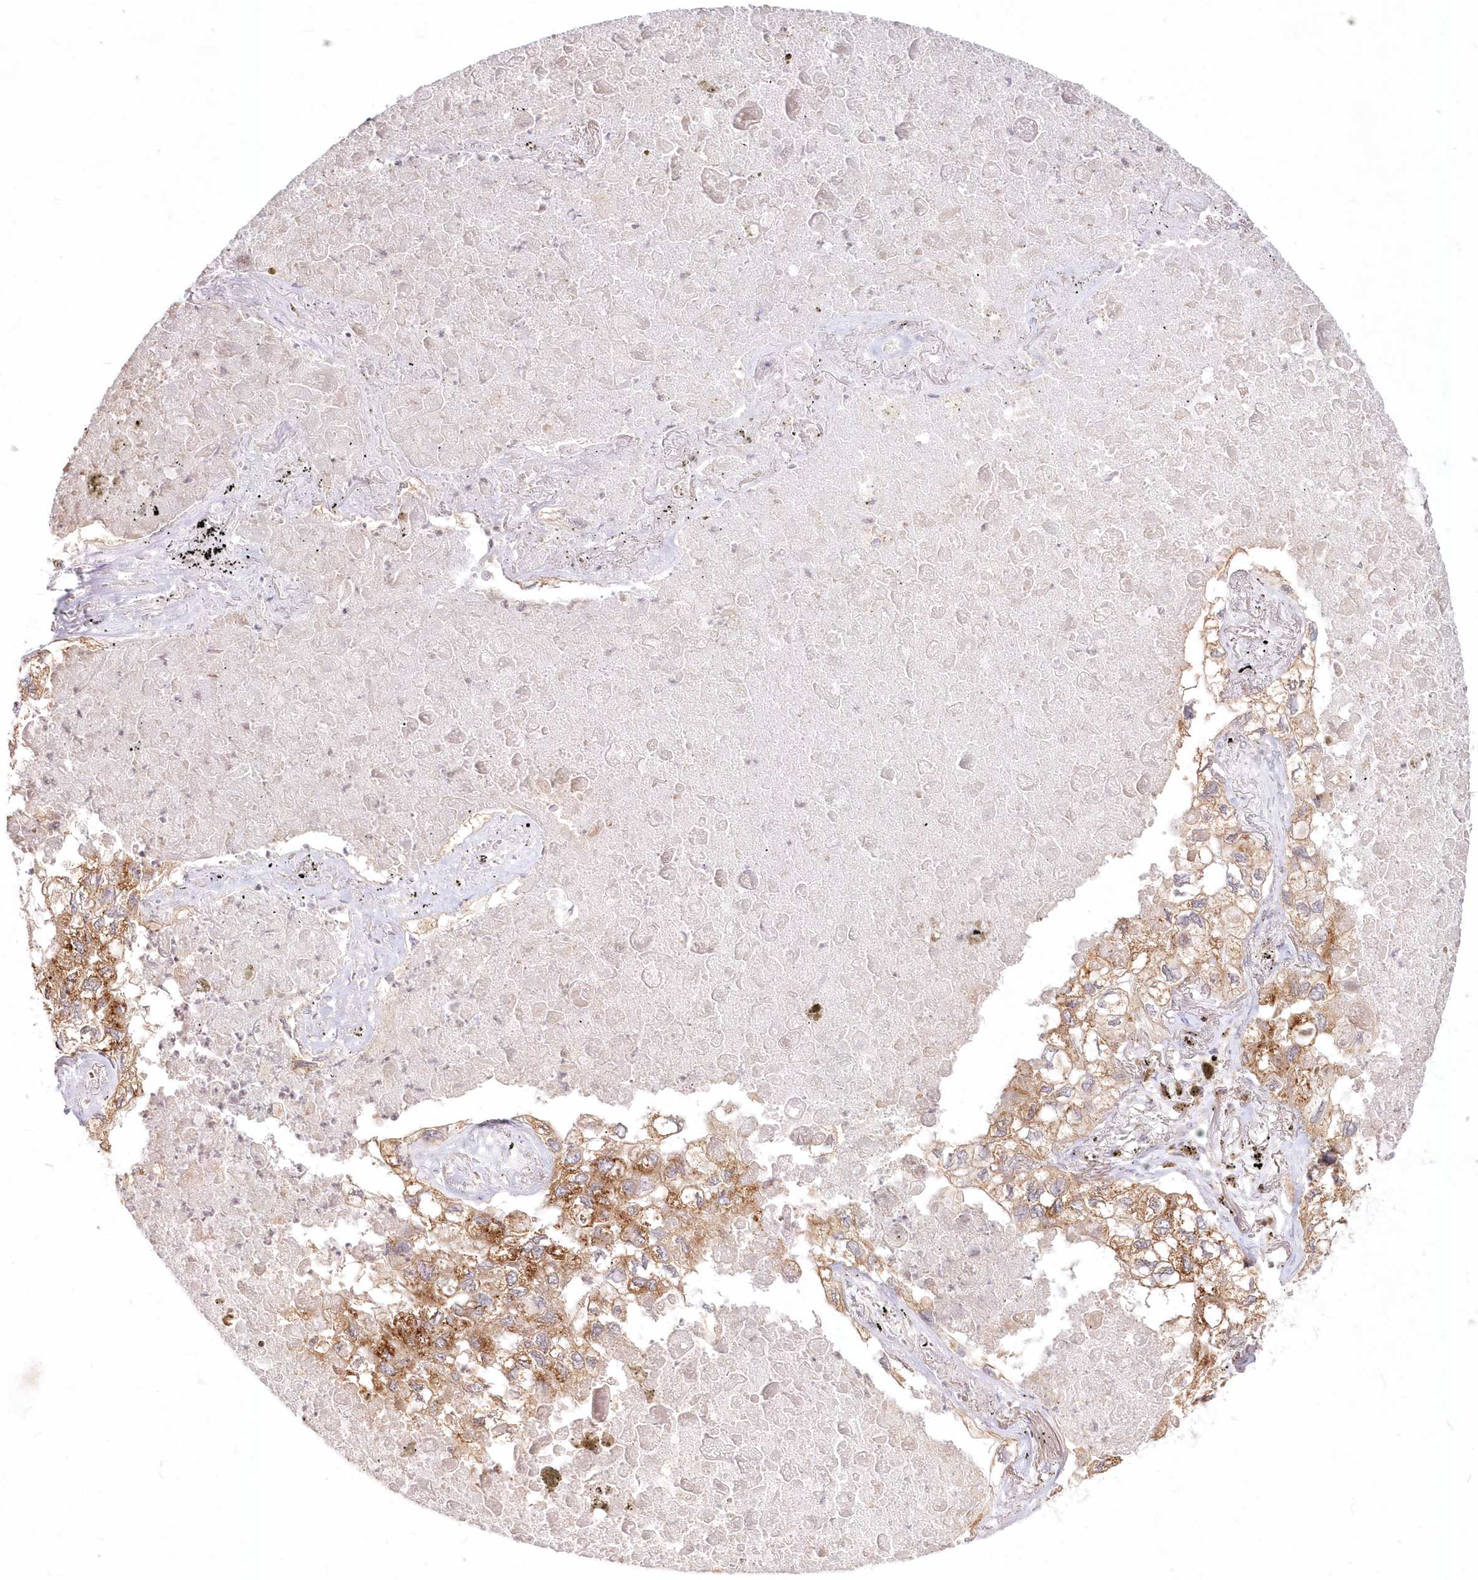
{"staining": {"intensity": "moderate", "quantity": ">75%", "location": "cytoplasmic/membranous"}, "tissue": "lung cancer", "cell_type": "Tumor cells", "image_type": "cancer", "snomed": [{"axis": "morphology", "description": "Adenocarcinoma, NOS"}, {"axis": "topography", "description": "Lung"}], "caption": "A medium amount of moderate cytoplasmic/membranous positivity is seen in approximately >75% of tumor cells in lung cancer (adenocarcinoma) tissue. (Brightfield microscopy of DAB IHC at high magnification).", "gene": "MTMR3", "patient": {"sex": "male", "age": 65}}